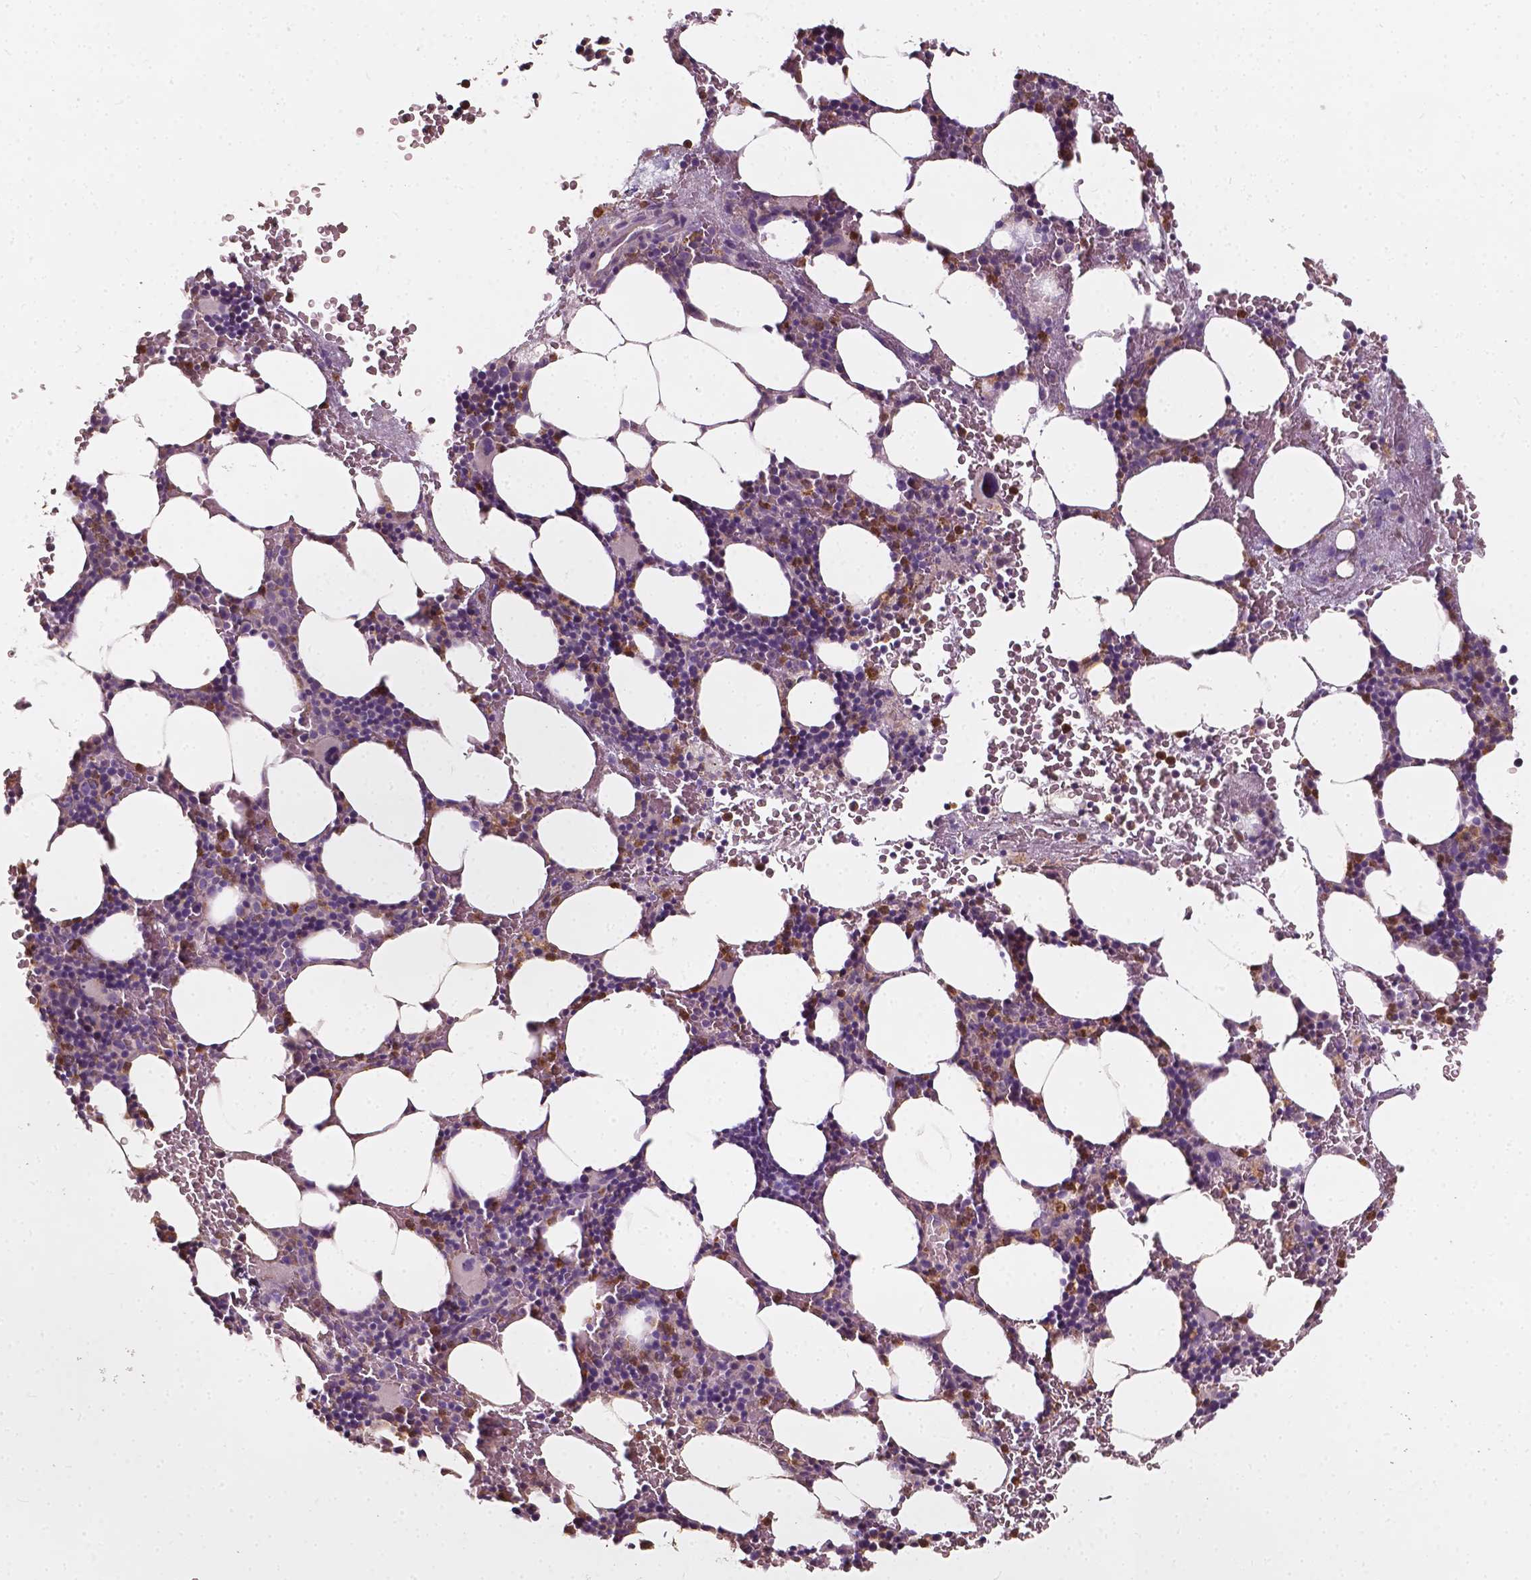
{"staining": {"intensity": "moderate", "quantity": "<25%", "location": "cytoplasmic/membranous"}, "tissue": "bone marrow", "cell_type": "Hematopoietic cells", "image_type": "normal", "snomed": [{"axis": "morphology", "description": "Normal tissue, NOS"}, {"axis": "topography", "description": "Bone marrow"}], "caption": "Protein staining by immunohistochemistry (IHC) exhibits moderate cytoplasmic/membranous expression in approximately <25% of hematopoietic cells in unremarkable bone marrow. The staining was performed using DAB, with brown indicating positive protein expression. Nuclei are stained blue with hematoxylin.", "gene": "NPC1L1", "patient": {"sex": "male", "age": 77}}